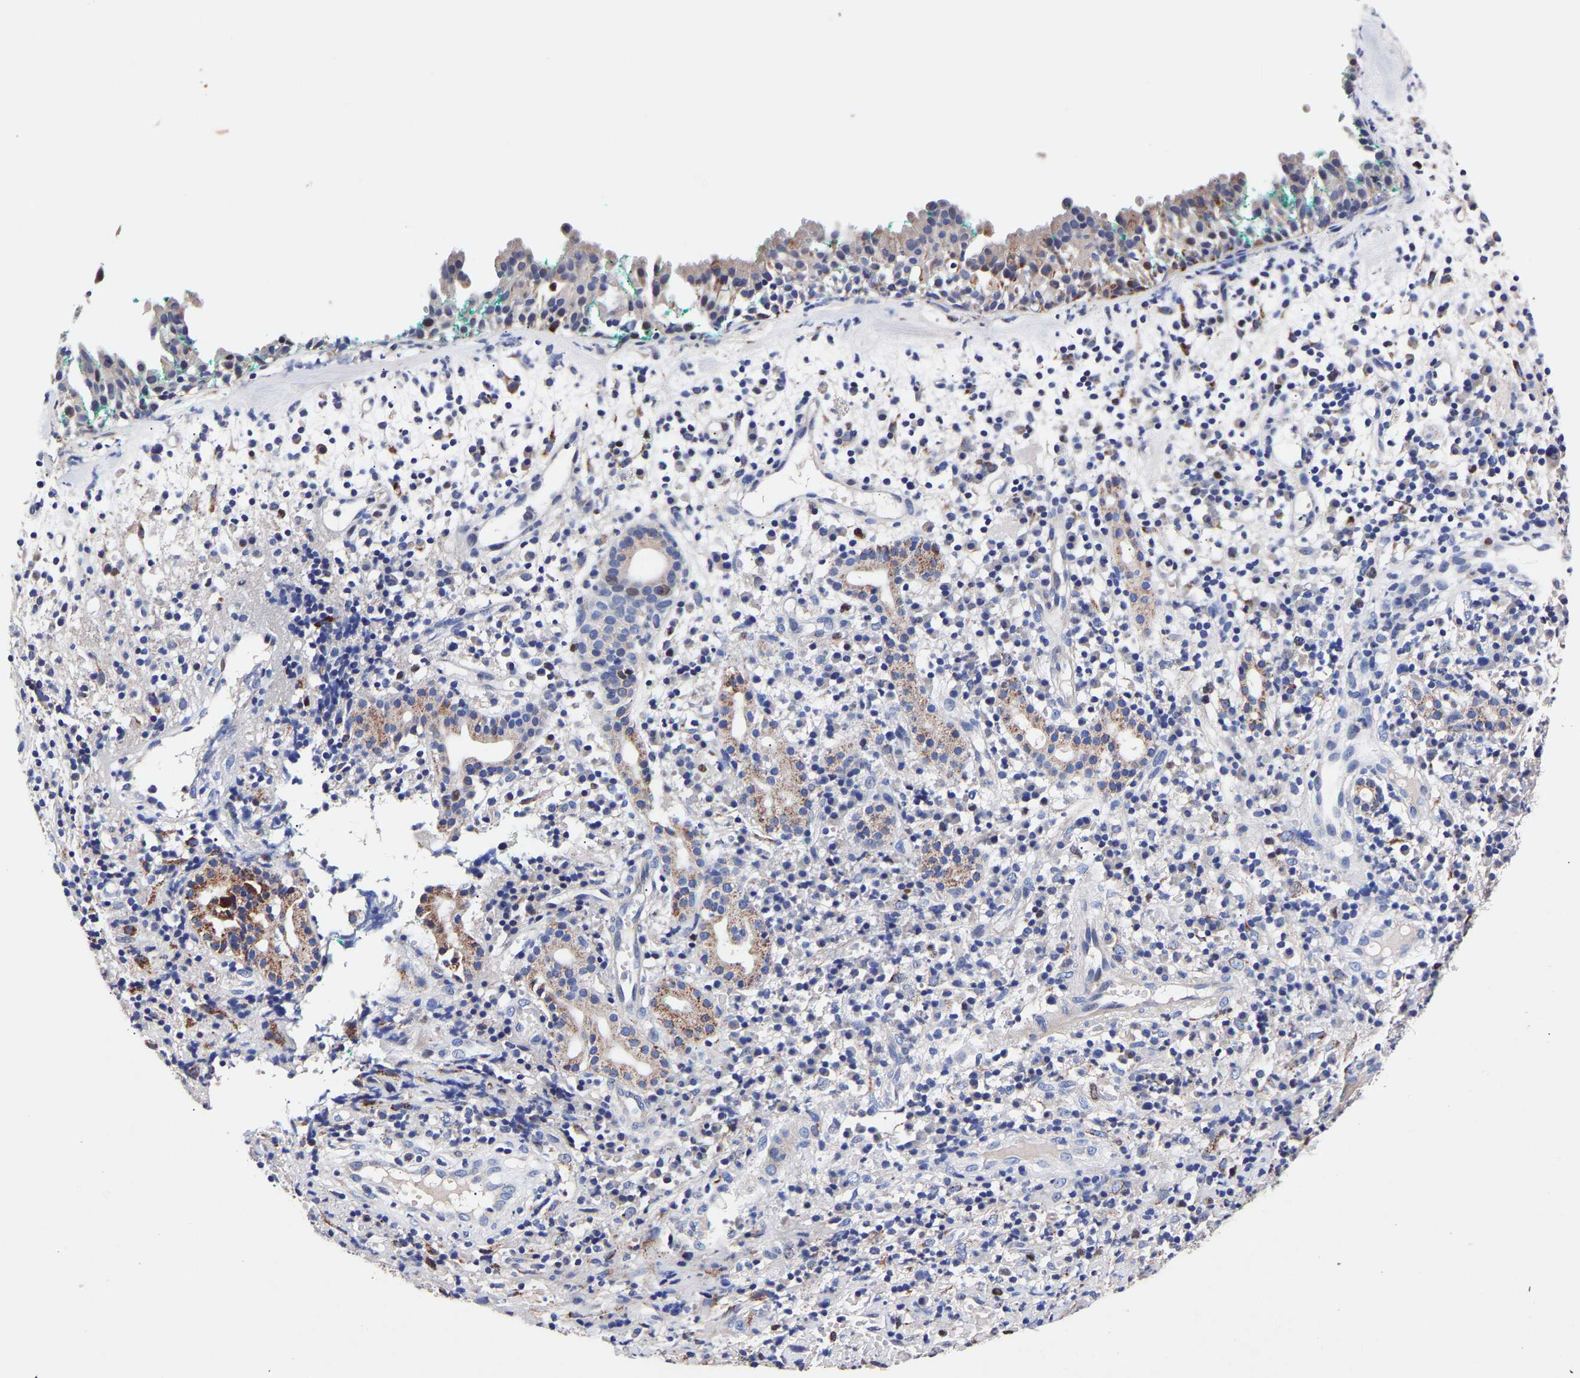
{"staining": {"intensity": "weak", "quantity": "<25%", "location": "cytoplasmic/membranous"}, "tissue": "nasopharynx", "cell_type": "Respiratory epithelial cells", "image_type": "normal", "snomed": [{"axis": "morphology", "description": "Normal tissue, NOS"}, {"axis": "morphology", "description": "Basal cell carcinoma"}, {"axis": "topography", "description": "Cartilage tissue"}, {"axis": "topography", "description": "Nasopharynx"}, {"axis": "topography", "description": "Oral tissue"}], "caption": "DAB immunohistochemical staining of unremarkable human nasopharynx demonstrates no significant expression in respiratory epithelial cells.", "gene": "SEM1", "patient": {"sex": "female", "age": 77}}